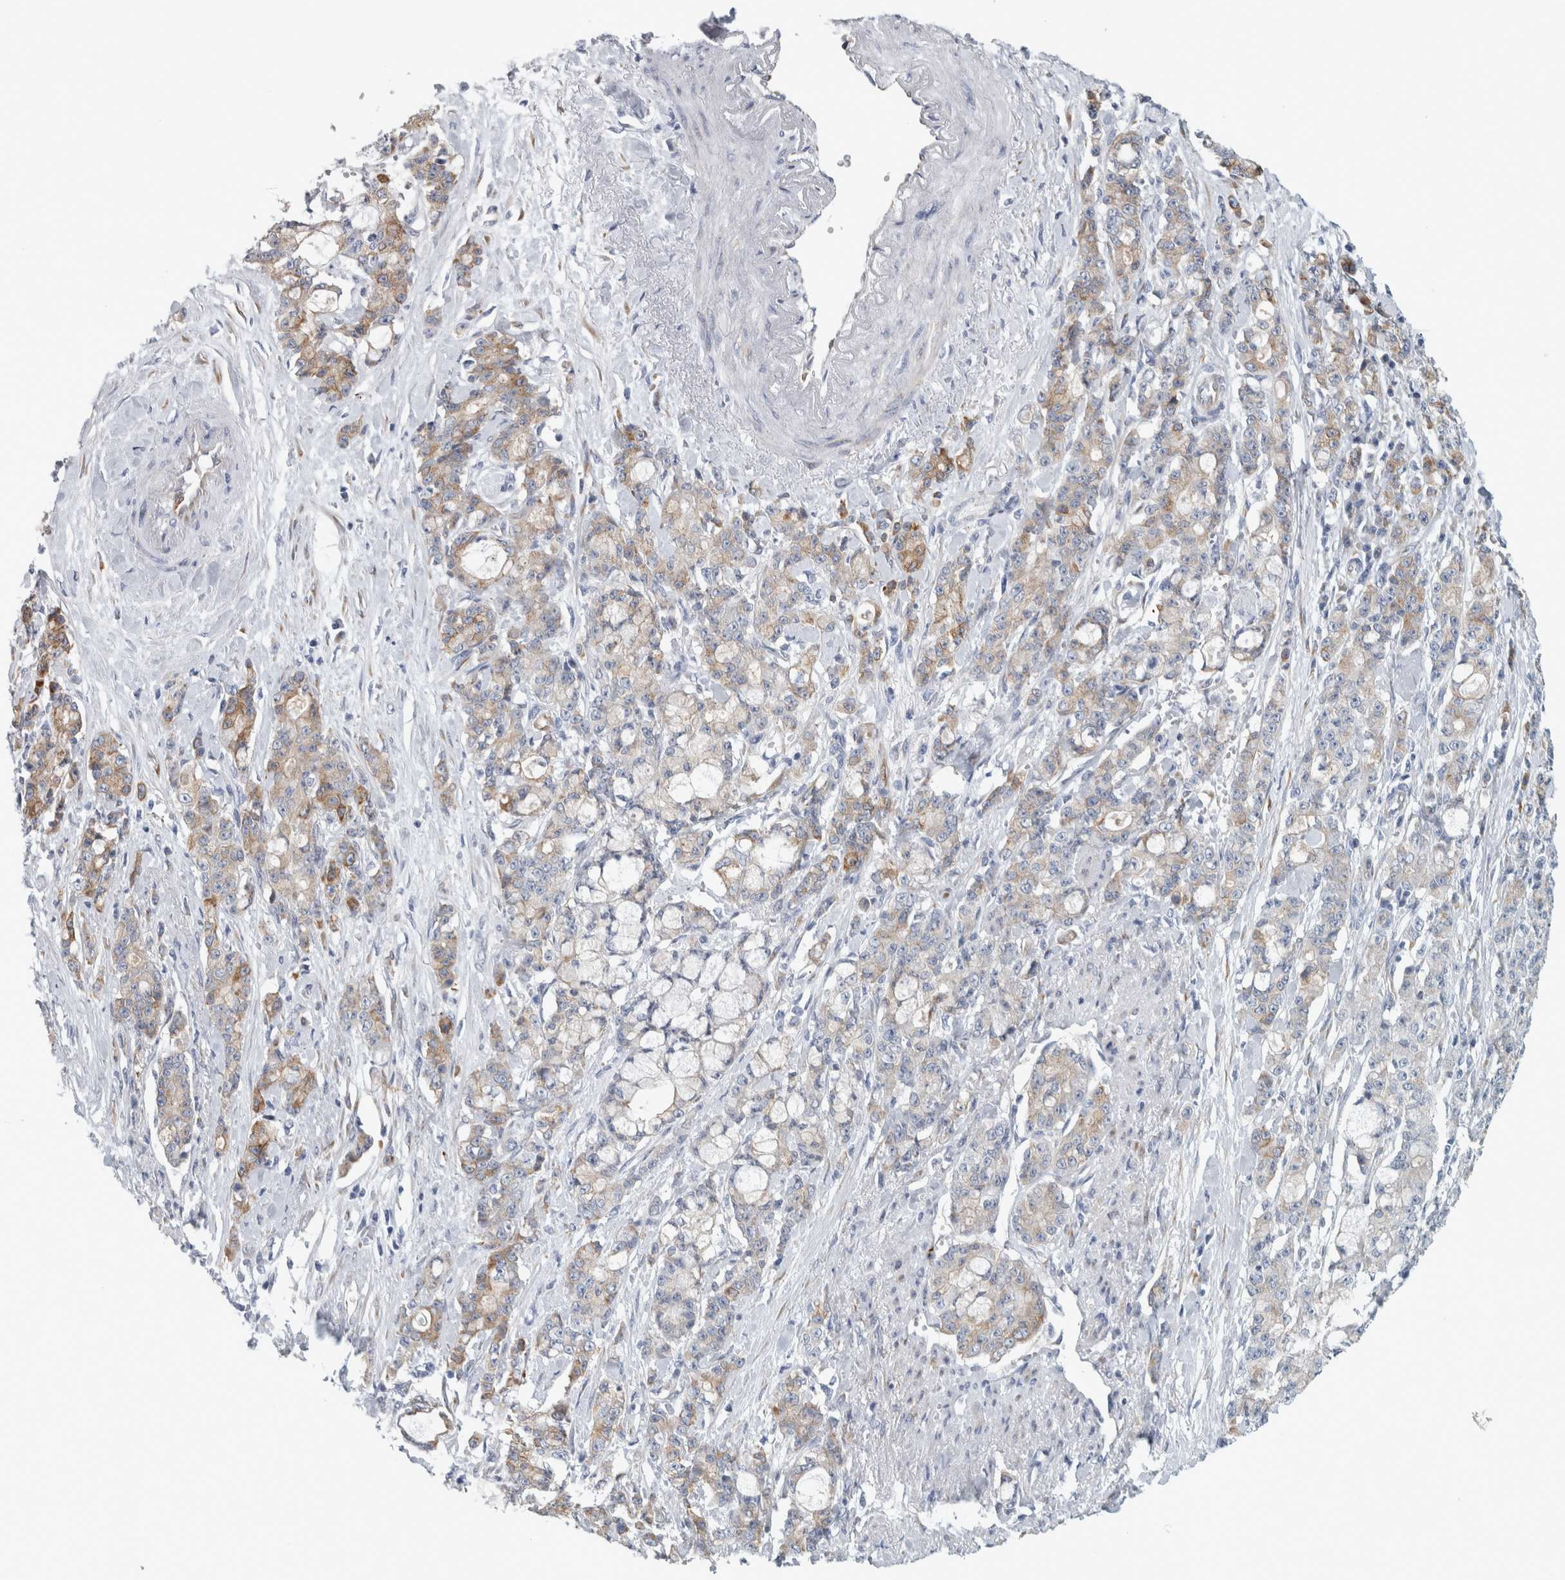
{"staining": {"intensity": "weak", "quantity": "<25%", "location": "cytoplasmic/membranous"}, "tissue": "pancreatic cancer", "cell_type": "Tumor cells", "image_type": "cancer", "snomed": [{"axis": "morphology", "description": "Adenocarcinoma, NOS"}, {"axis": "topography", "description": "Pancreas"}], "caption": "This is an IHC histopathology image of human pancreatic adenocarcinoma. There is no positivity in tumor cells.", "gene": "B3GNT3", "patient": {"sex": "female", "age": 73}}